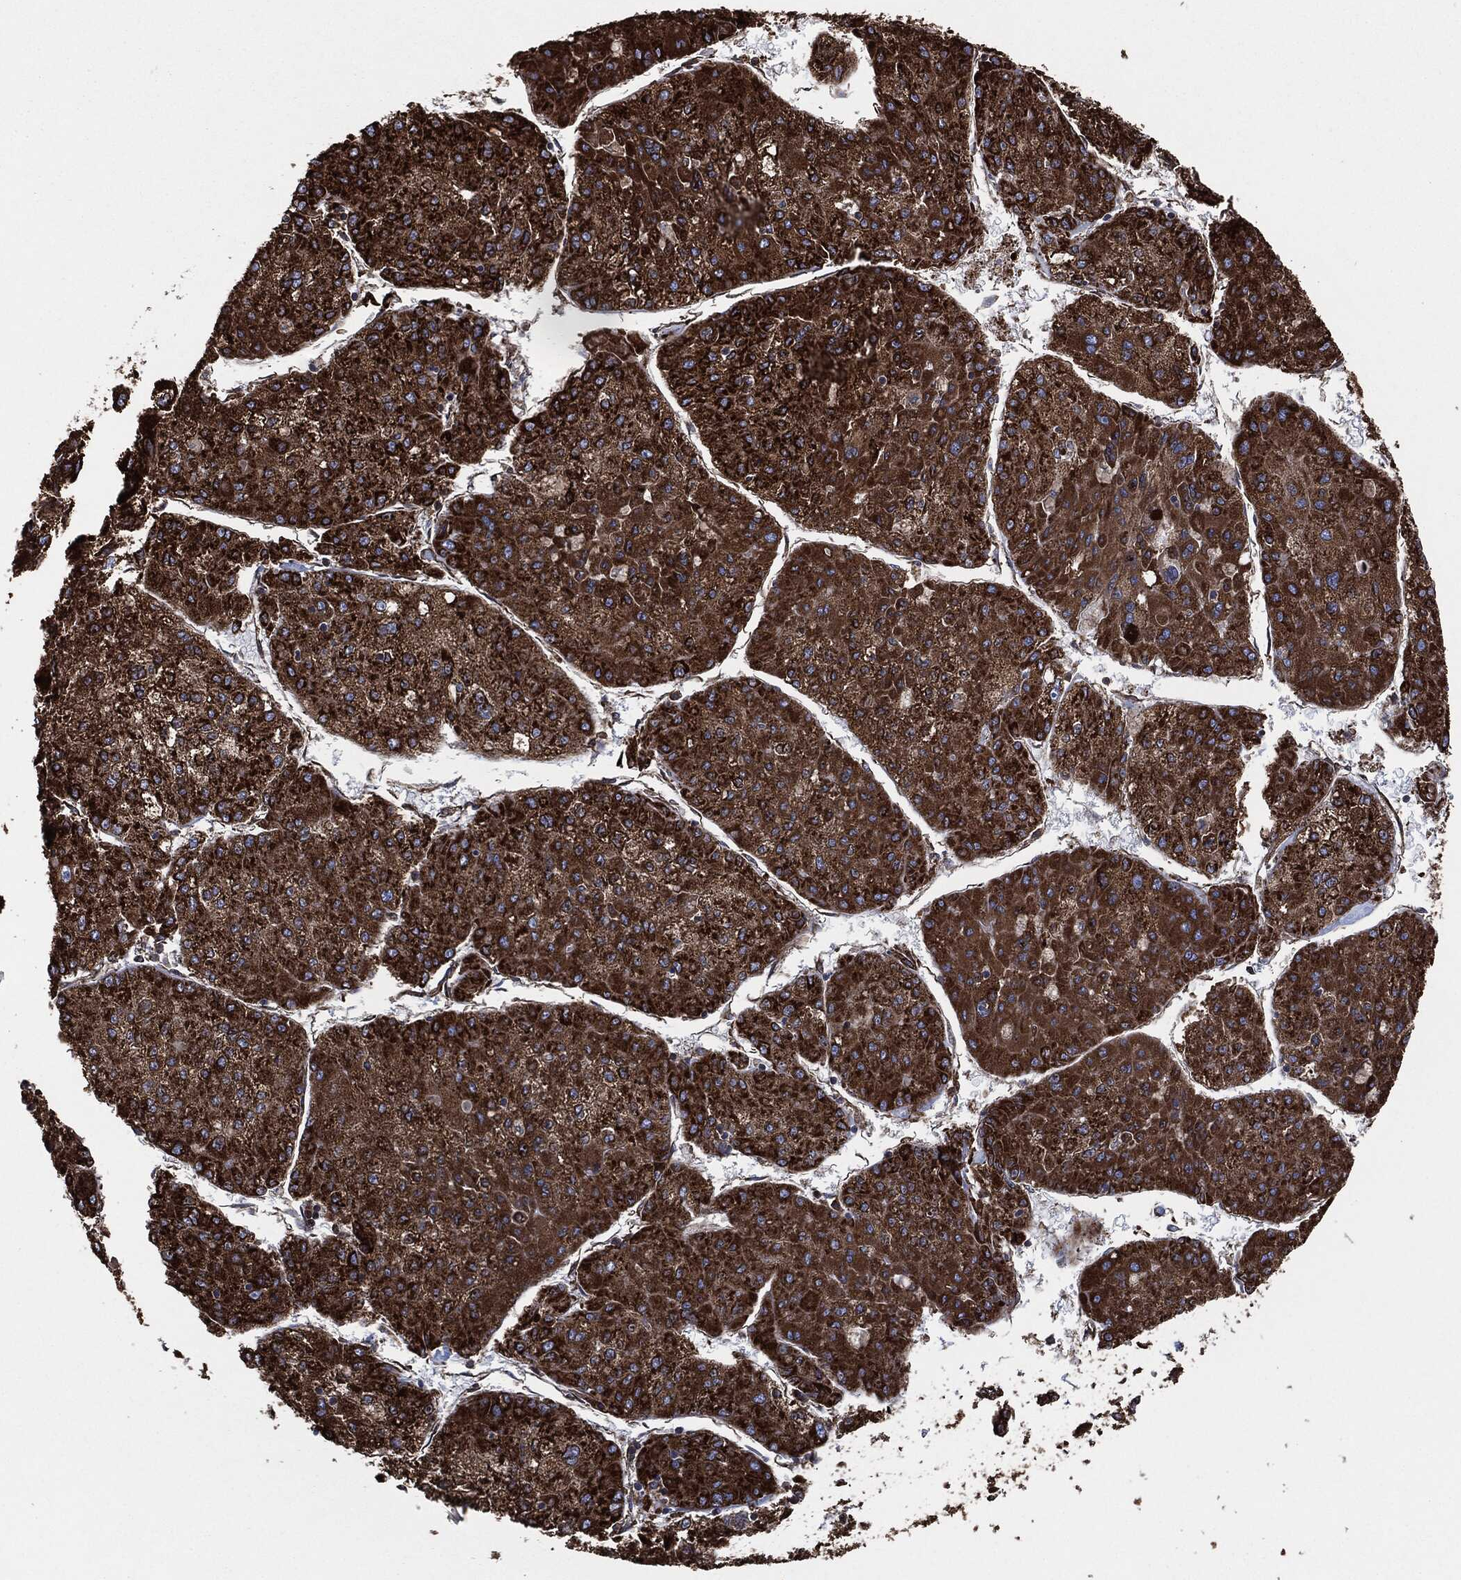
{"staining": {"intensity": "strong", "quantity": ">75%", "location": "cytoplasmic/membranous"}, "tissue": "liver cancer", "cell_type": "Tumor cells", "image_type": "cancer", "snomed": [{"axis": "morphology", "description": "Carcinoma, Hepatocellular, NOS"}, {"axis": "topography", "description": "Liver"}], "caption": "The histopathology image demonstrates staining of liver cancer (hepatocellular carcinoma), revealing strong cytoplasmic/membranous protein staining (brown color) within tumor cells.", "gene": "AMFR", "patient": {"sex": "male", "age": 43}}